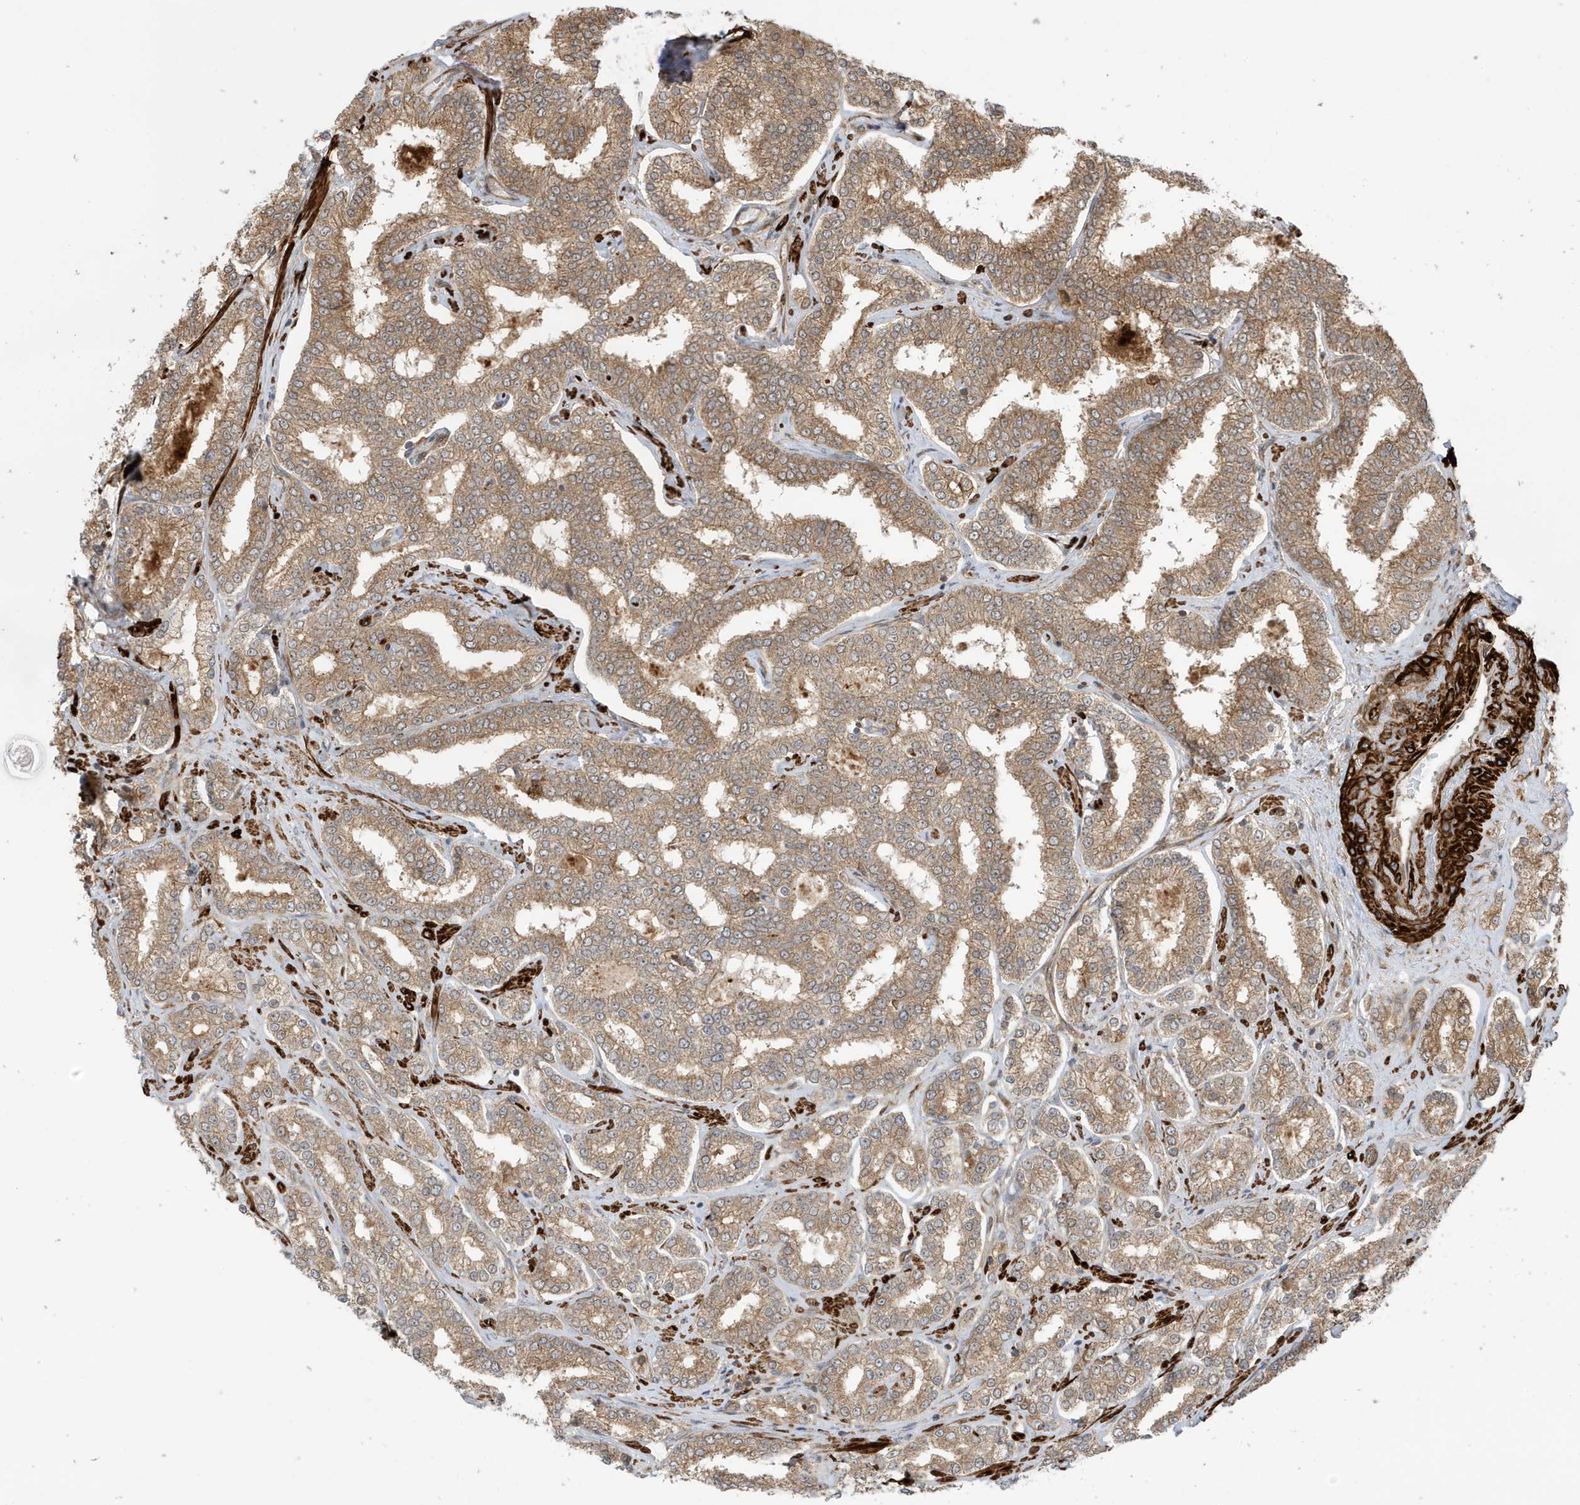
{"staining": {"intensity": "moderate", "quantity": ">75%", "location": "cytoplasmic/membranous"}, "tissue": "prostate cancer", "cell_type": "Tumor cells", "image_type": "cancer", "snomed": [{"axis": "morphology", "description": "Normal tissue, NOS"}, {"axis": "morphology", "description": "Adenocarcinoma, High grade"}, {"axis": "topography", "description": "Prostate"}], "caption": "Approximately >75% of tumor cells in prostate high-grade adenocarcinoma show moderate cytoplasmic/membranous protein positivity as visualized by brown immunohistochemical staining.", "gene": "CDC42EP3", "patient": {"sex": "male", "age": 83}}